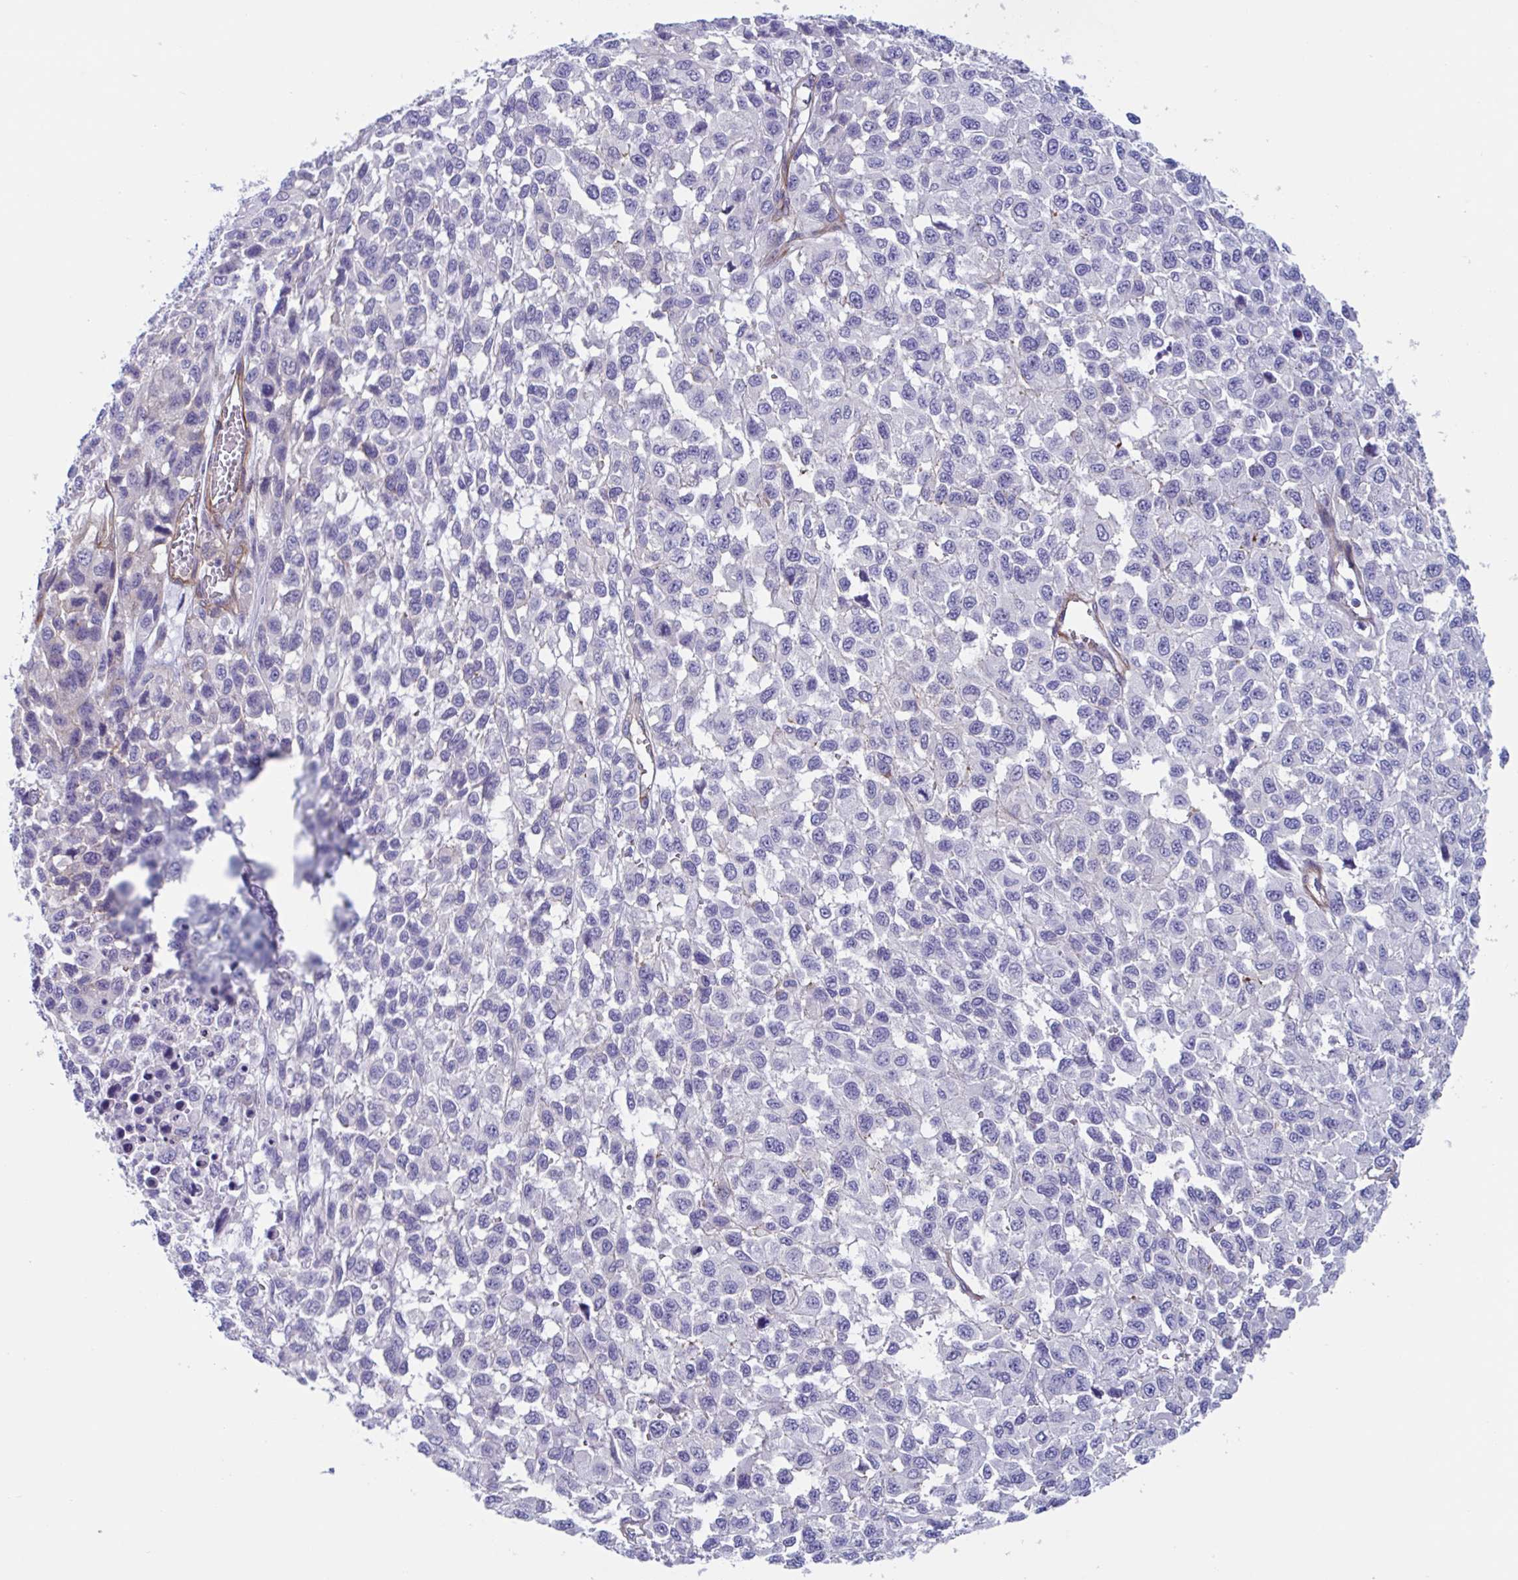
{"staining": {"intensity": "negative", "quantity": "none", "location": "none"}, "tissue": "melanoma", "cell_type": "Tumor cells", "image_type": "cancer", "snomed": [{"axis": "morphology", "description": "Malignant melanoma, NOS"}, {"axis": "topography", "description": "Skin"}], "caption": "Immunohistochemistry micrograph of neoplastic tissue: human malignant melanoma stained with DAB (3,3'-diaminobenzidine) displays no significant protein expression in tumor cells.", "gene": "LPIN3", "patient": {"sex": "male", "age": 62}}